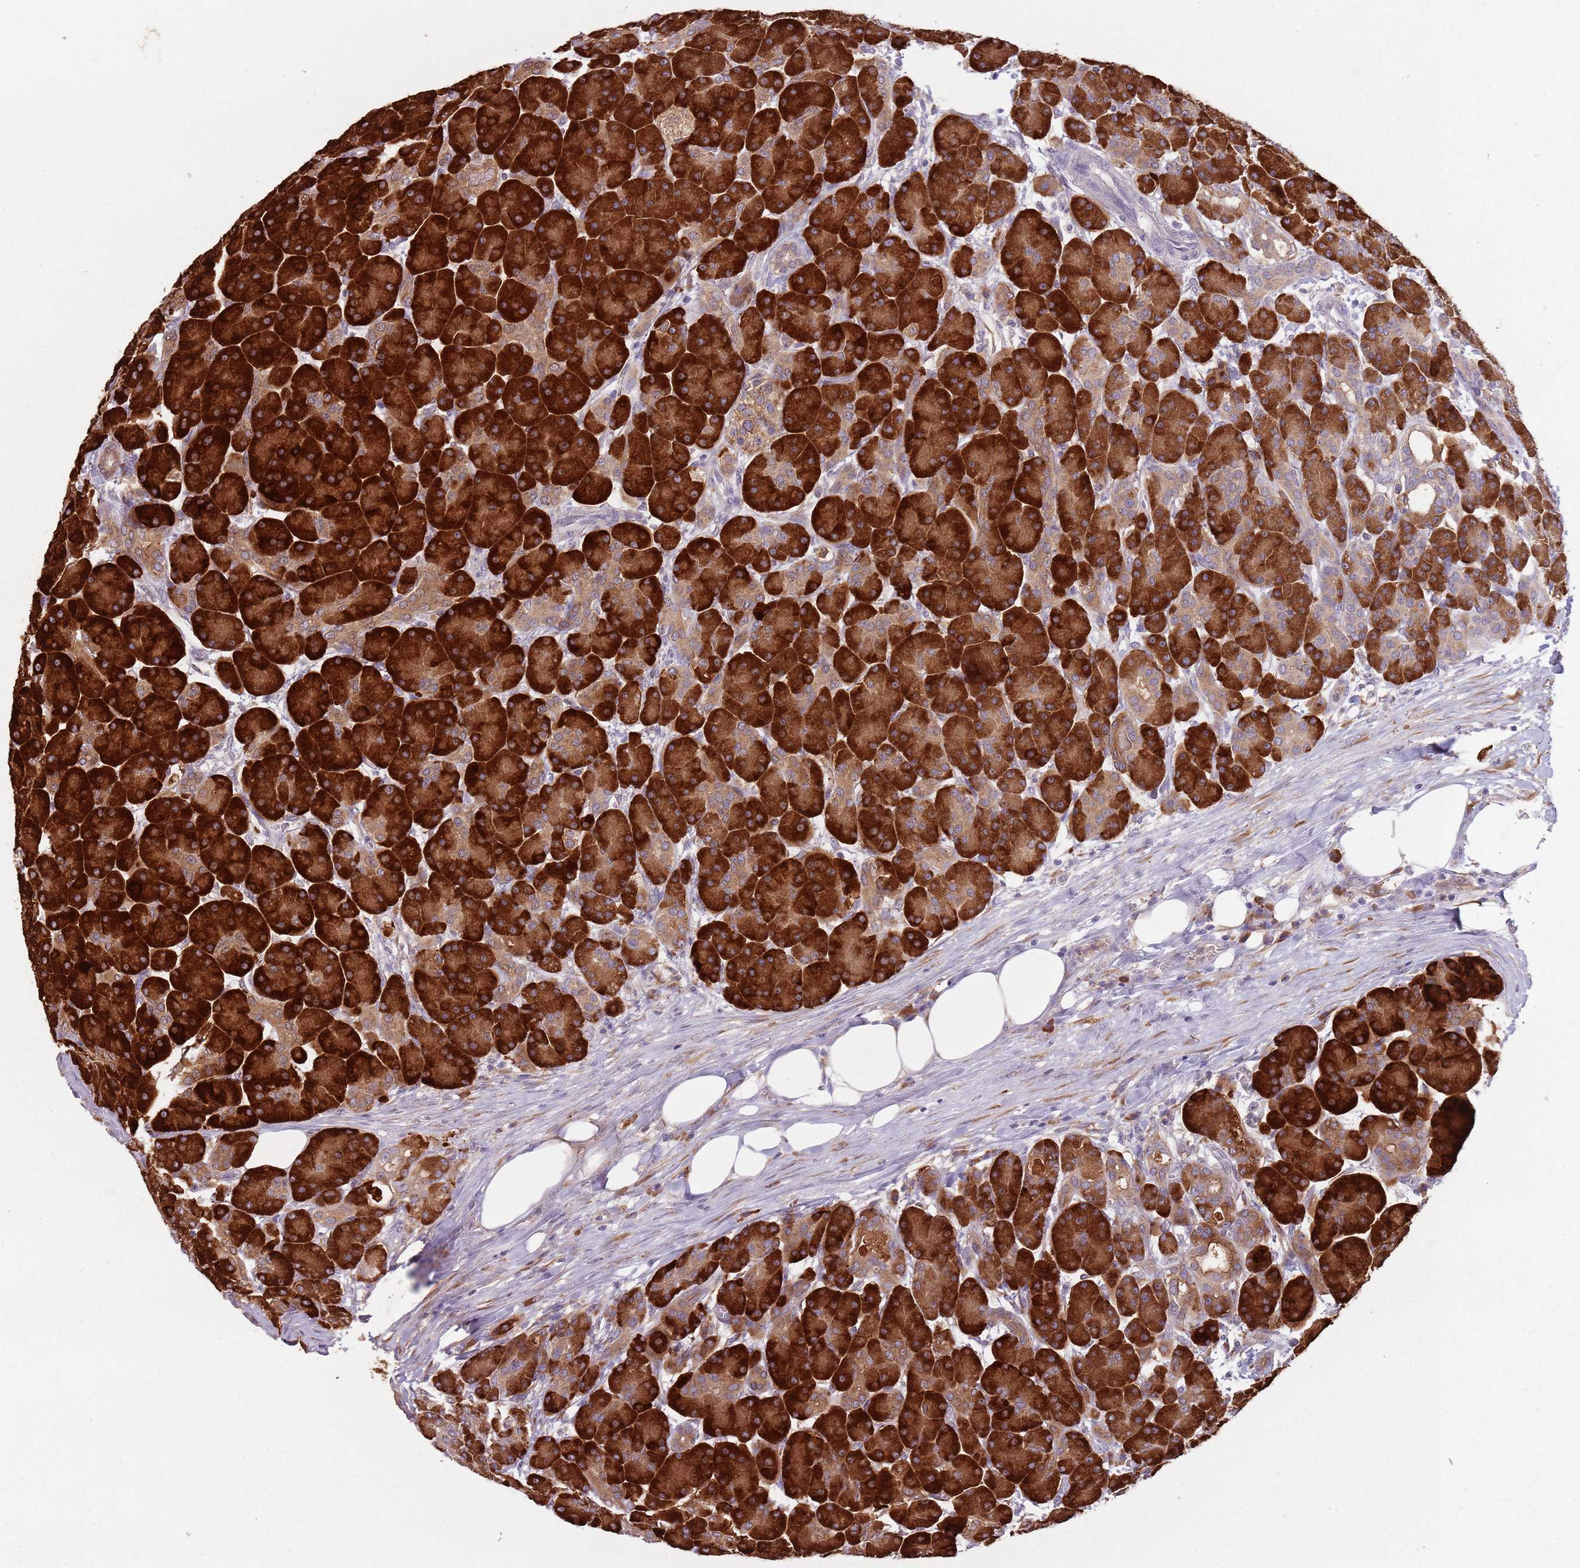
{"staining": {"intensity": "strong", "quantity": ">75%", "location": "cytoplasmic/membranous"}, "tissue": "pancreas", "cell_type": "Exocrine glandular cells", "image_type": "normal", "snomed": [{"axis": "morphology", "description": "Normal tissue, NOS"}, {"axis": "topography", "description": "Pancreas"}], "caption": "Strong cytoplasmic/membranous expression for a protein is seen in approximately >75% of exocrine glandular cells of unremarkable pancreas using immunohistochemistry.", "gene": "RPS9", "patient": {"sex": "male", "age": 63}}